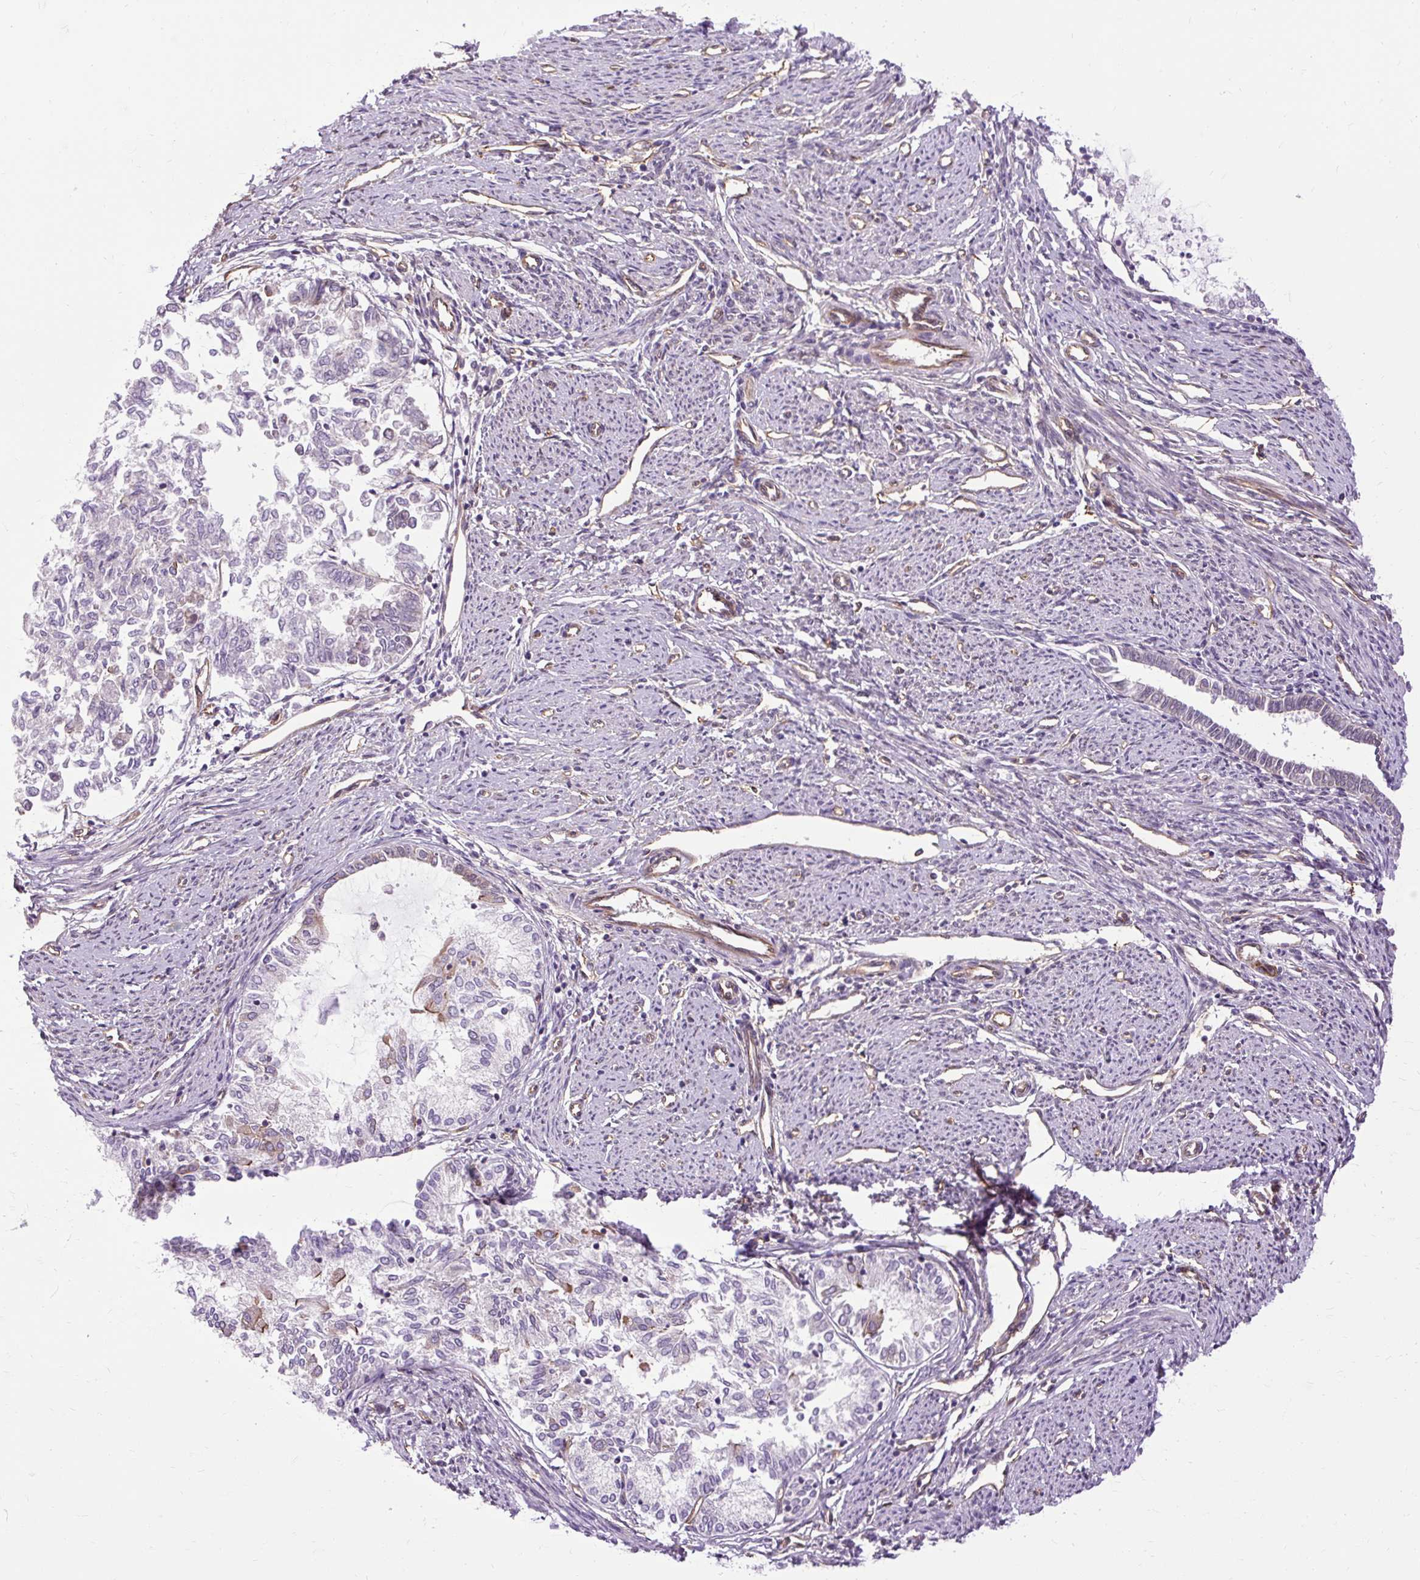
{"staining": {"intensity": "negative", "quantity": "none", "location": "none"}, "tissue": "endometrial cancer", "cell_type": "Tumor cells", "image_type": "cancer", "snomed": [{"axis": "morphology", "description": "Adenocarcinoma, NOS"}, {"axis": "topography", "description": "Endometrium"}], "caption": "Protein analysis of endometrial cancer demonstrates no significant staining in tumor cells.", "gene": "CCDC93", "patient": {"sex": "female", "age": 79}}